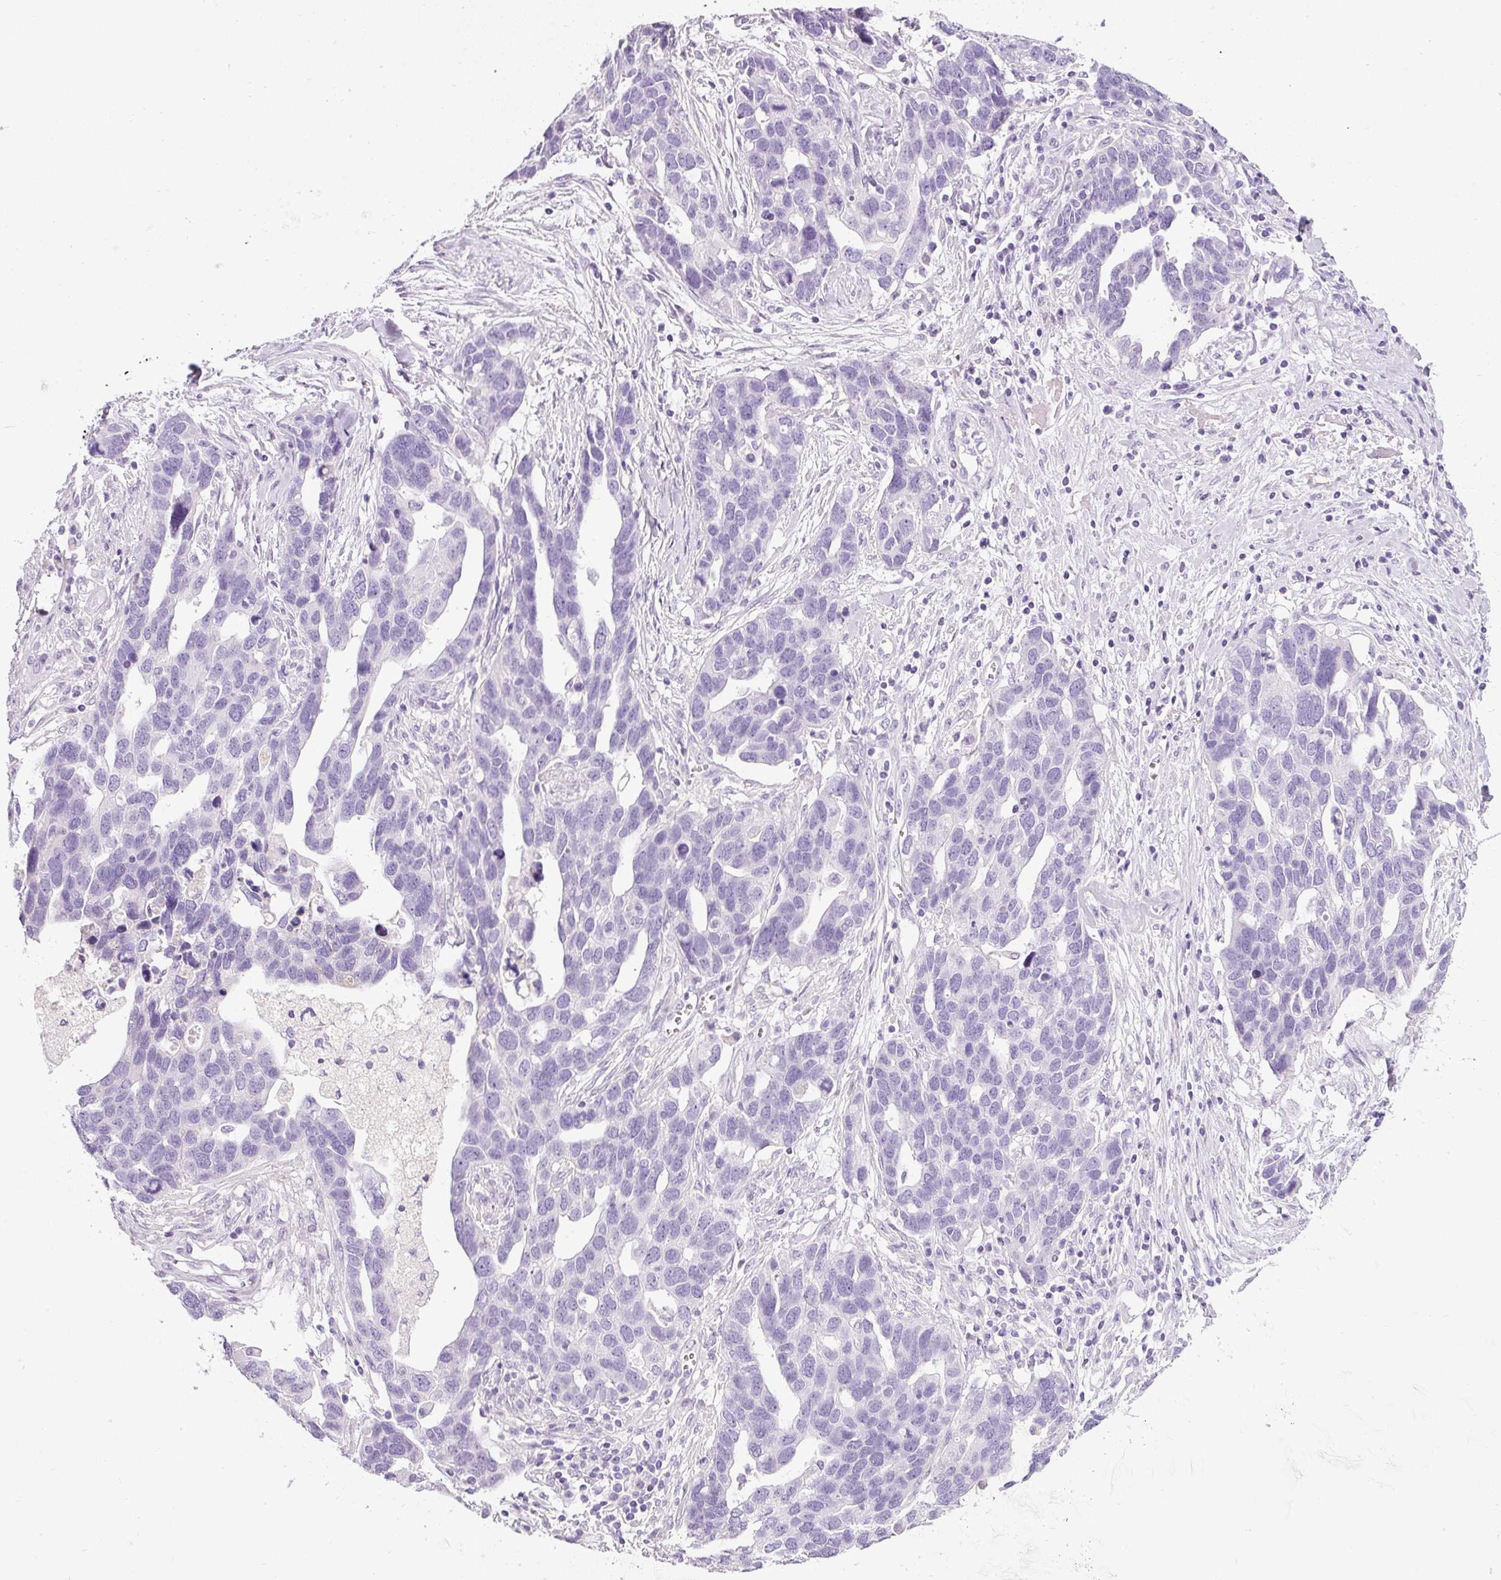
{"staining": {"intensity": "negative", "quantity": "none", "location": "none"}, "tissue": "ovarian cancer", "cell_type": "Tumor cells", "image_type": "cancer", "snomed": [{"axis": "morphology", "description": "Cystadenocarcinoma, serous, NOS"}, {"axis": "topography", "description": "Ovary"}], "caption": "Immunohistochemical staining of ovarian cancer shows no significant positivity in tumor cells.", "gene": "DNM1", "patient": {"sex": "female", "age": 54}}